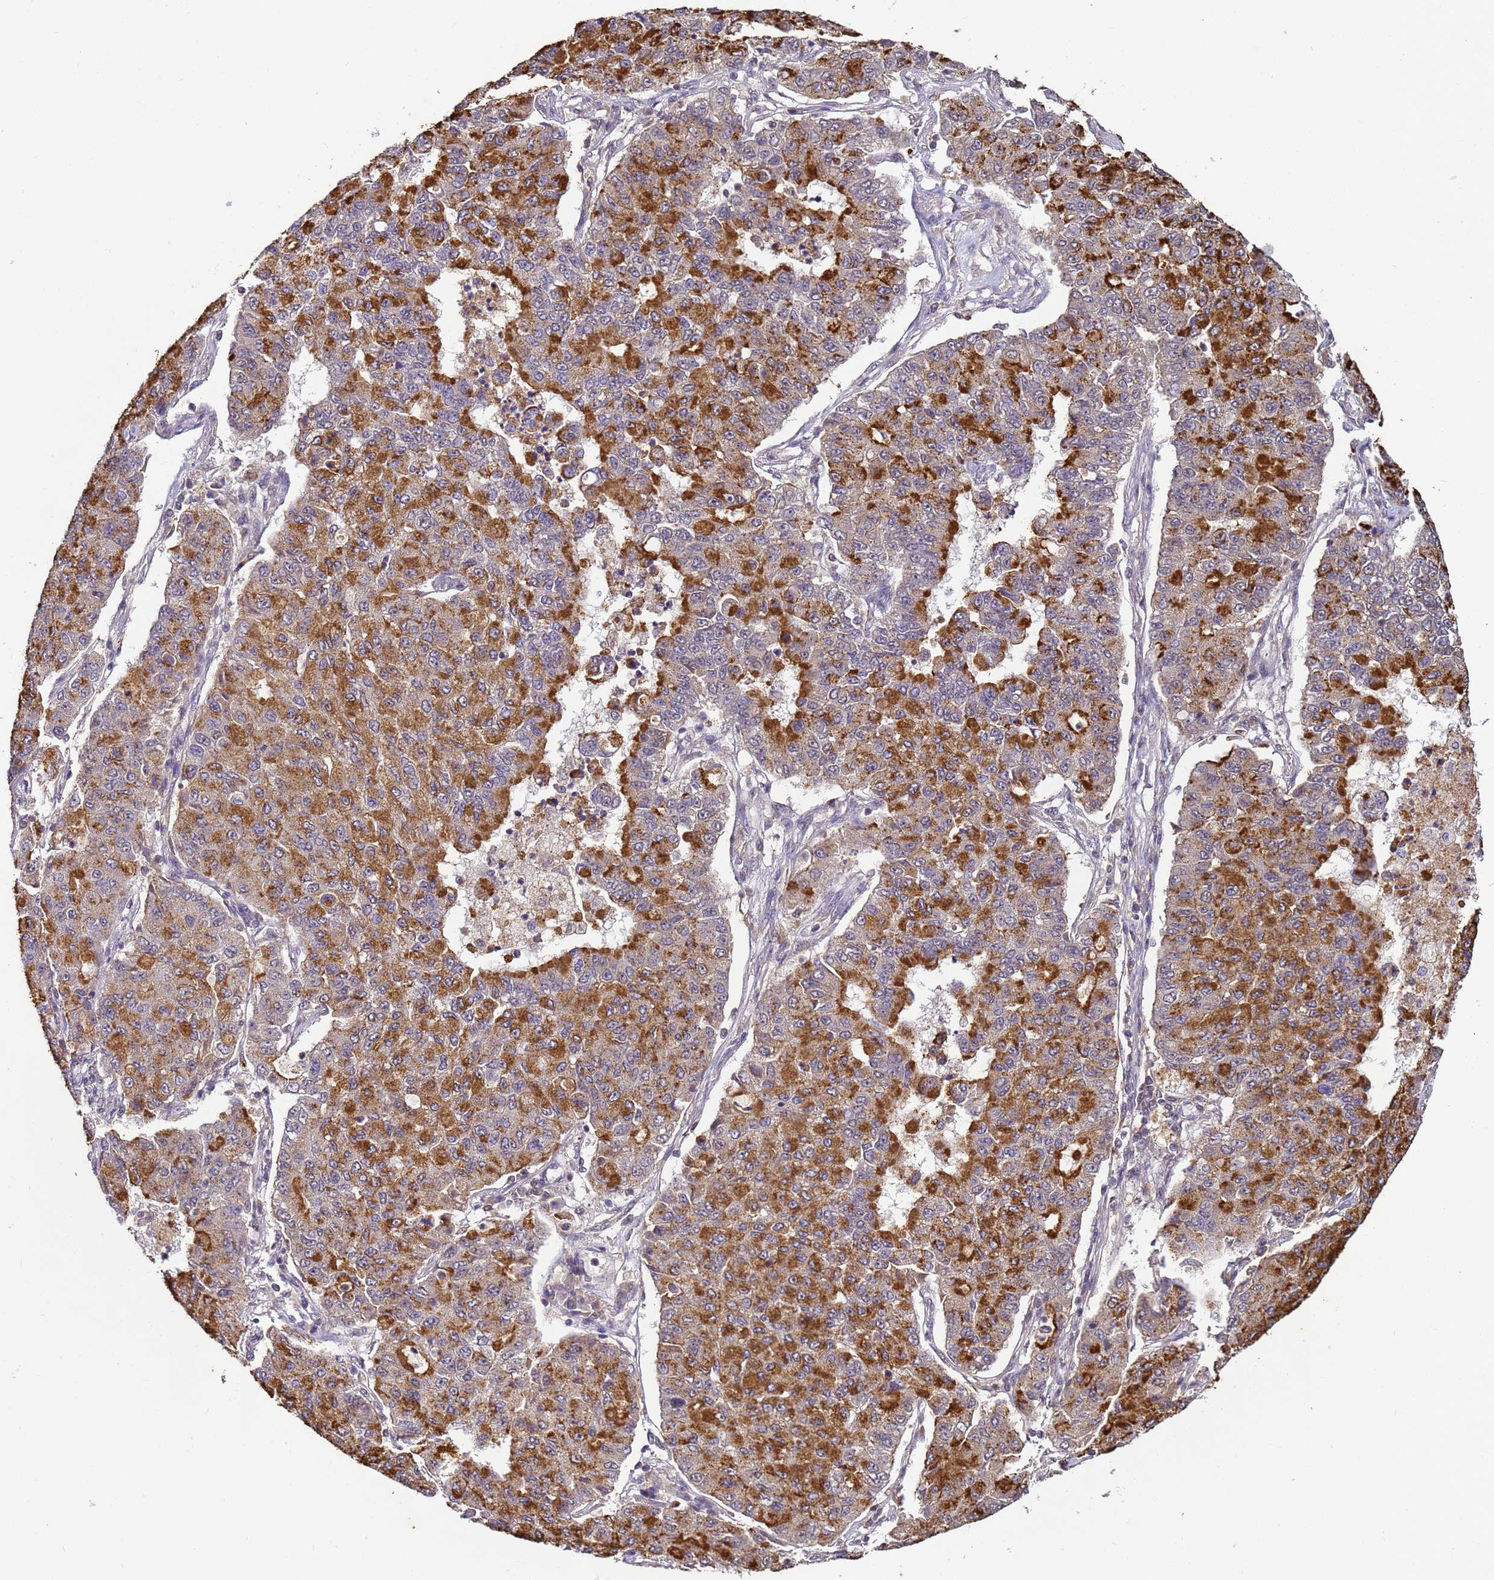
{"staining": {"intensity": "moderate", "quantity": ">75%", "location": "cytoplasmic/membranous"}, "tissue": "lung cancer", "cell_type": "Tumor cells", "image_type": "cancer", "snomed": [{"axis": "morphology", "description": "Squamous cell carcinoma, NOS"}, {"axis": "topography", "description": "Lung"}], "caption": "IHC photomicrograph of neoplastic tissue: human squamous cell carcinoma (lung) stained using immunohistochemistry displays medium levels of moderate protein expression localized specifically in the cytoplasmic/membranous of tumor cells, appearing as a cytoplasmic/membranous brown color.", "gene": "ANKRD17", "patient": {"sex": "male", "age": 74}}